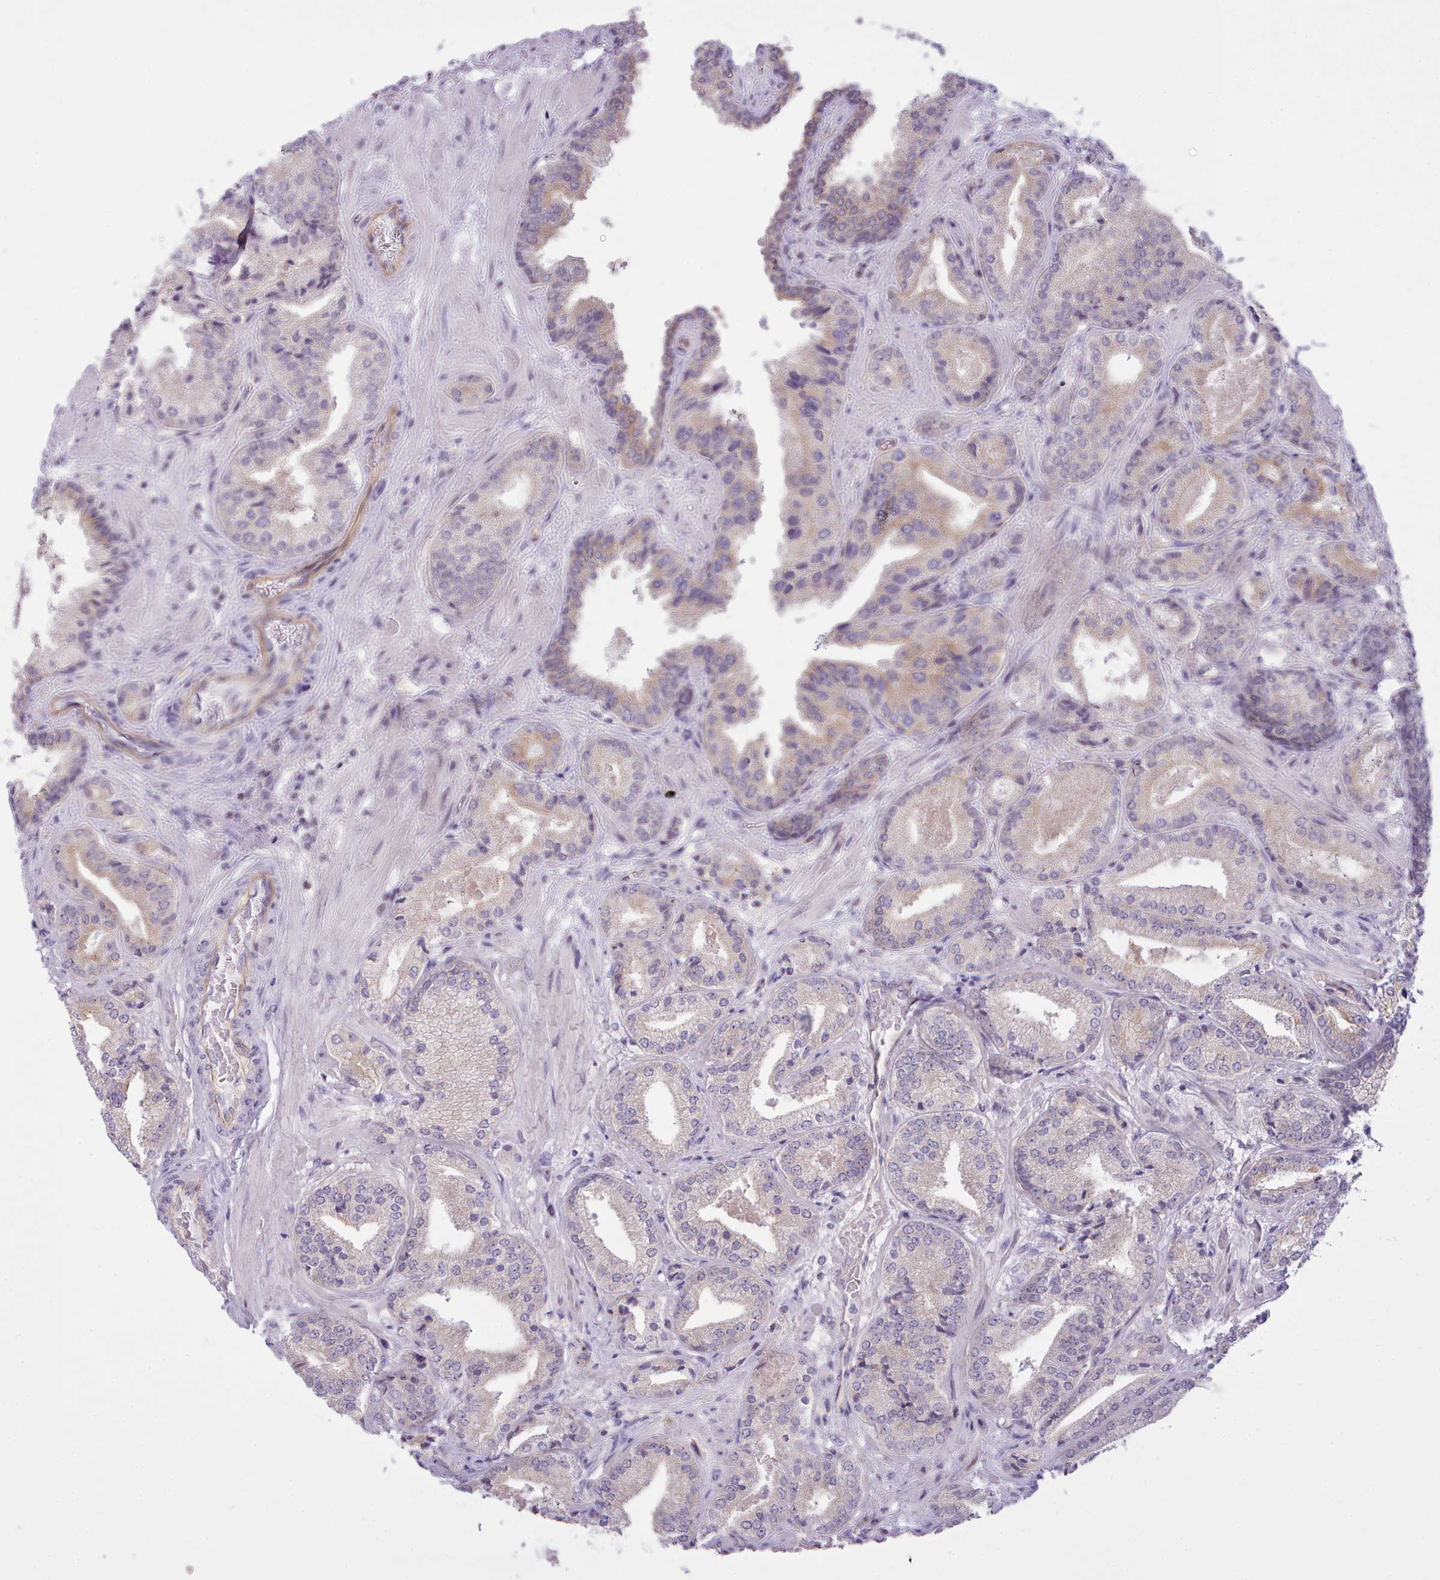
{"staining": {"intensity": "negative", "quantity": "none", "location": "none"}, "tissue": "prostate cancer", "cell_type": "Tumor cells", "image_type": "cancer", "snomed": [{"axis": "morphology", "description": "Adenocarcinoma, High grade"}, {"axis": "topography", "description": "Prostate"}], "caption": "The micrograph displays no staining of tumor cells in adenocarcinoma (high-grade) (prostate). Brightfield microscopy of immunohistochemistry stained with DAB (3,3'-diaminobenzidine) (brown) and hematoxylin (blue), captured at high magnification.", "gene": "CYP2A13", "patient": {"sex": "male", "age": 63}}